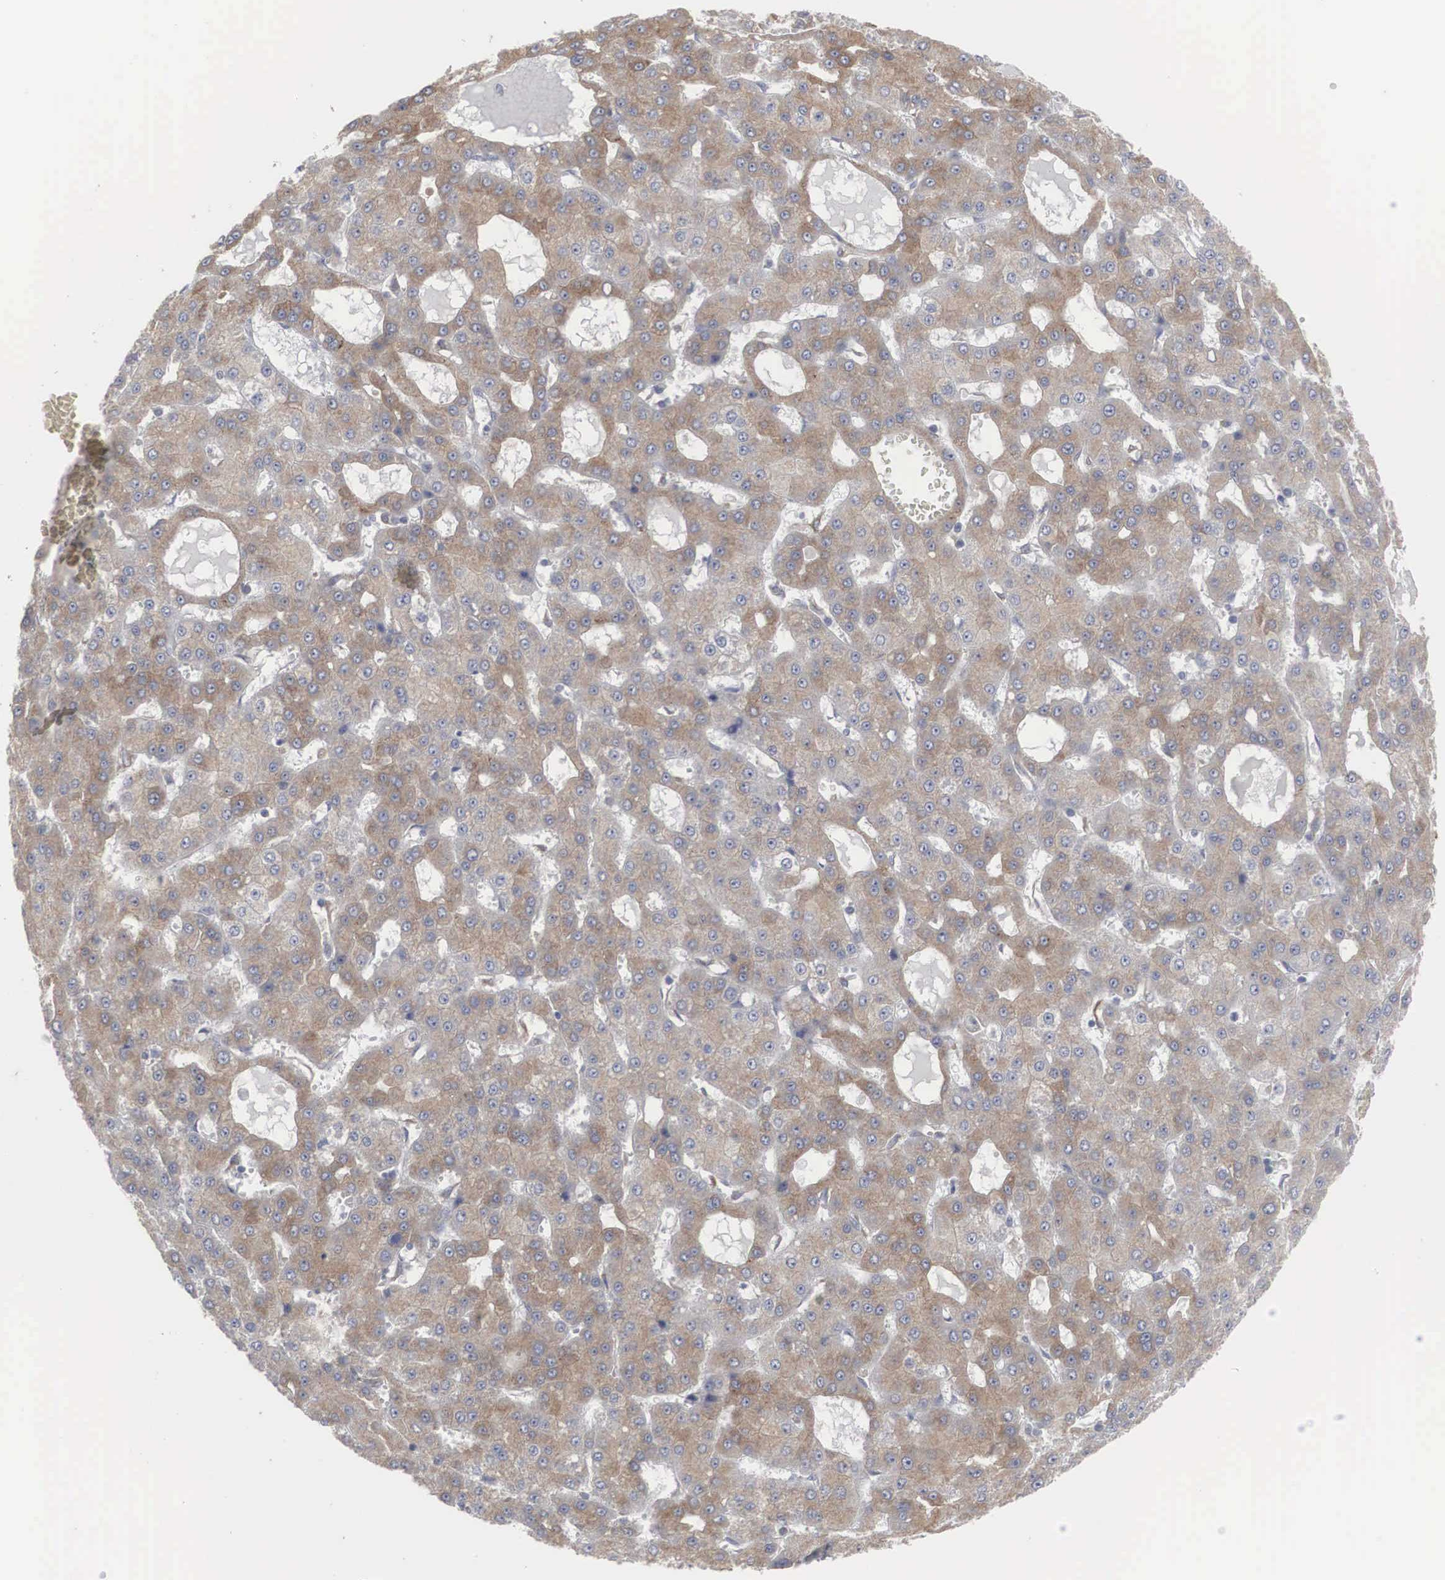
{"staining": {"intensity": "moderate", "quantity": ">75%", "location": "cytoplasmic/membranous"}, "tissue": "liver cancer", "cell_type": "Tumor cells", "image_type": "cancer", "snomed": [{"axis": "morphology", "description": "Carcinoma, Hepatocellular, NOS"}, {"axis": "topography", "description": "Liver"}], "caption": "Liver hepatocellular carcinoma stained with a protein marker shows moderate staining in tumor cells.", "gene": "MIA2", "patient": {"sex": "male", "age": 47}}